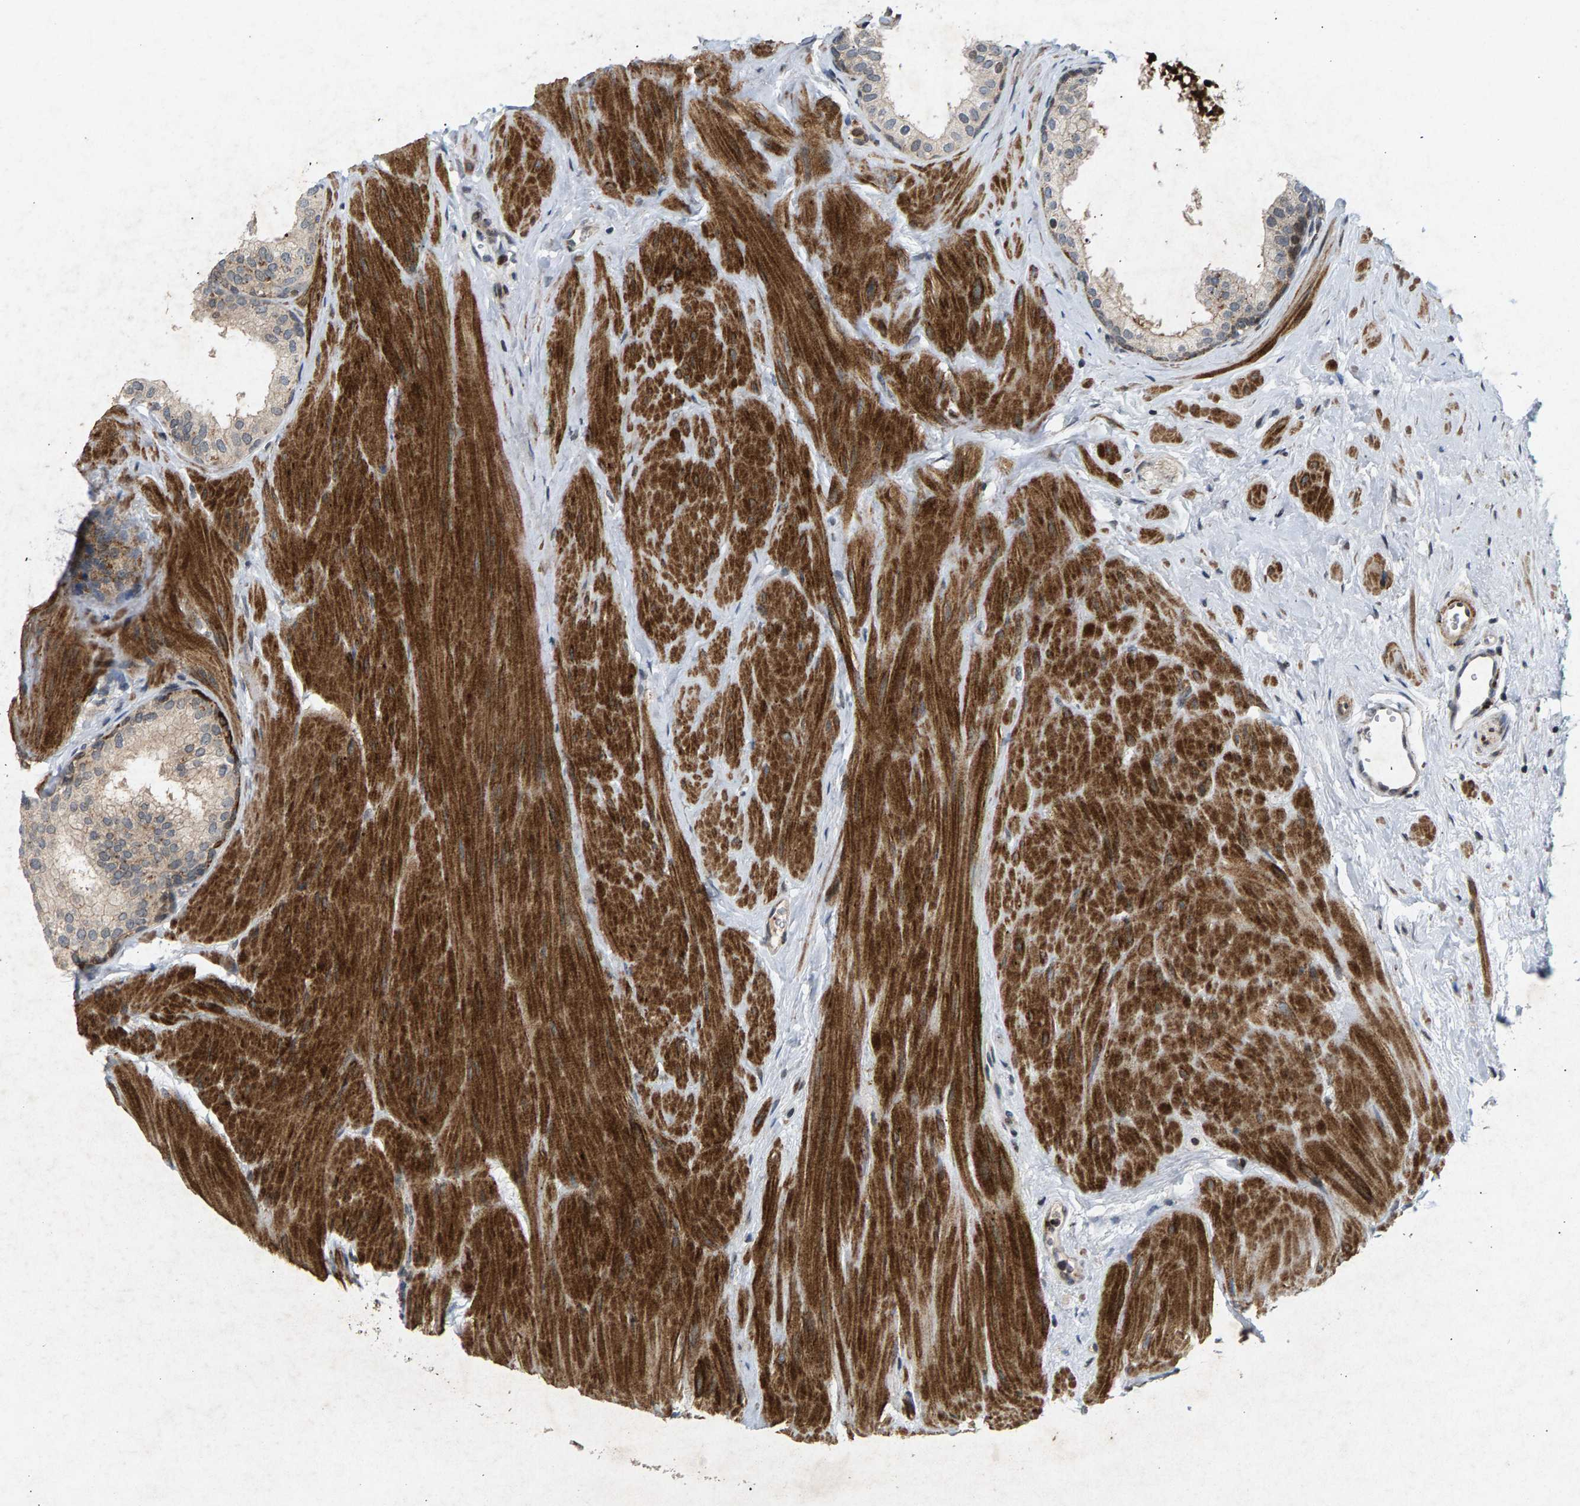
{"staining": {"intensity": "moderate", "quantity": "<25%", "location": "cytoplasmic/membranous"}, "tissue": "prostate", "cell_type": "Glandular cells", "image_type": "normal", "snomed": [{"axis": "morphology", "description": "Normal tissue, NOS"}, {"axis": "topography", "description": "Prostate"}], "caption": "Protein analysis of normal prostate exhibits moderate cytoplasmic/membranous positivity in approximately <25% of glandular cells.", "gene": "ZPR1", "patient": {"sex": "male", "age": 60}}